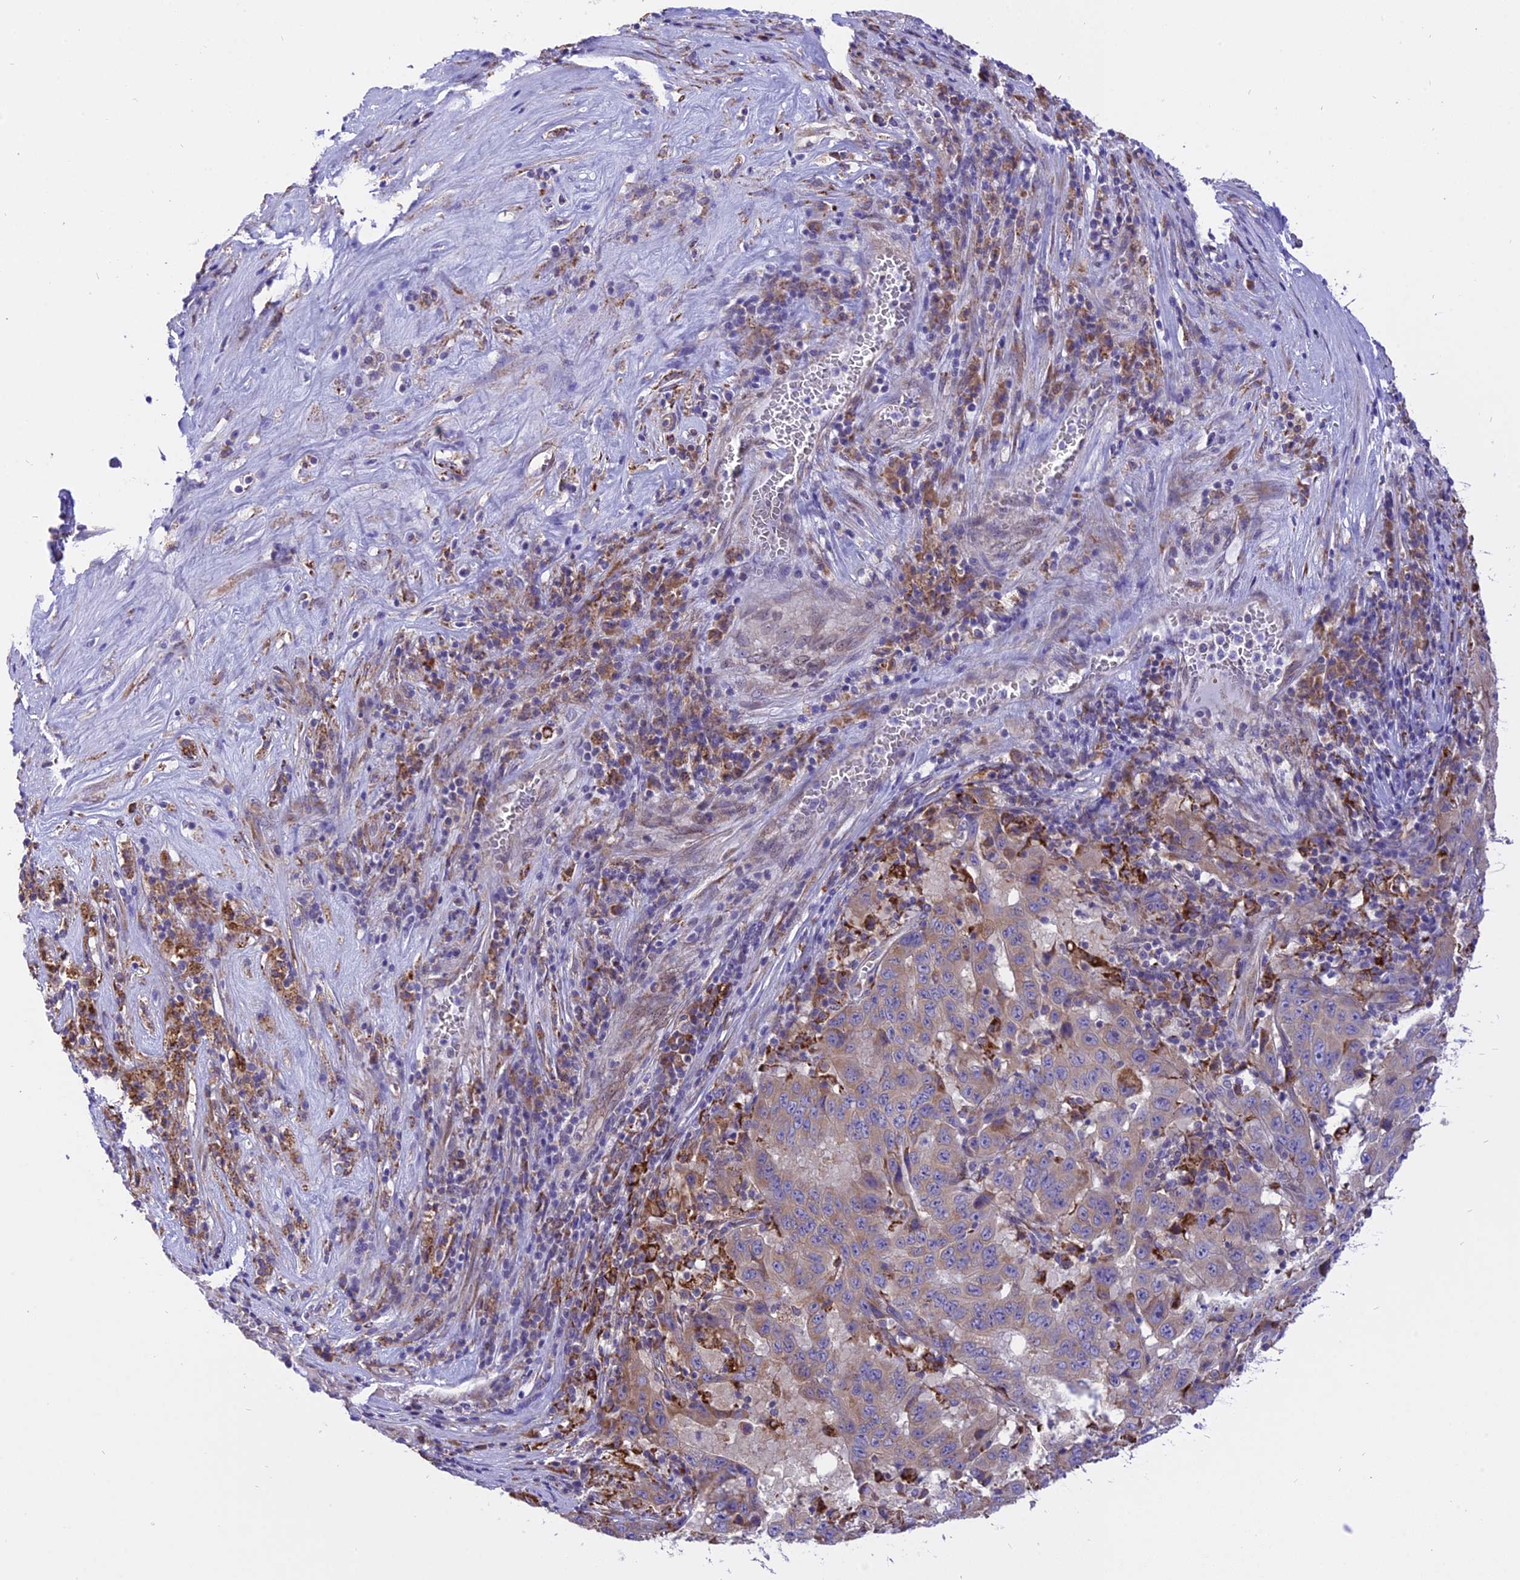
{"staining": {"intensity": "weak", "quantity": "25%-75%", "location": "cytoplasmic/membranous"}, "tissue": "pancreatic cancer", "cell_type": "Tumor cells", "image_type": "cancer", "snomed": [{"axis": "morphology", "description": "Adenocarcinoma, NOS"}, {"axis": "topography", "description": "Pancreas"}], "caption": "Immunohistochemical staining of adenocarcinoma (pancreatic) exhibits low levels of weak cytoplasmic/membranous protein staining in approximately 25%-75% of tumor cells.", "gene": "ARMCX6", "patient": {"sex": "male", "age": 63}}